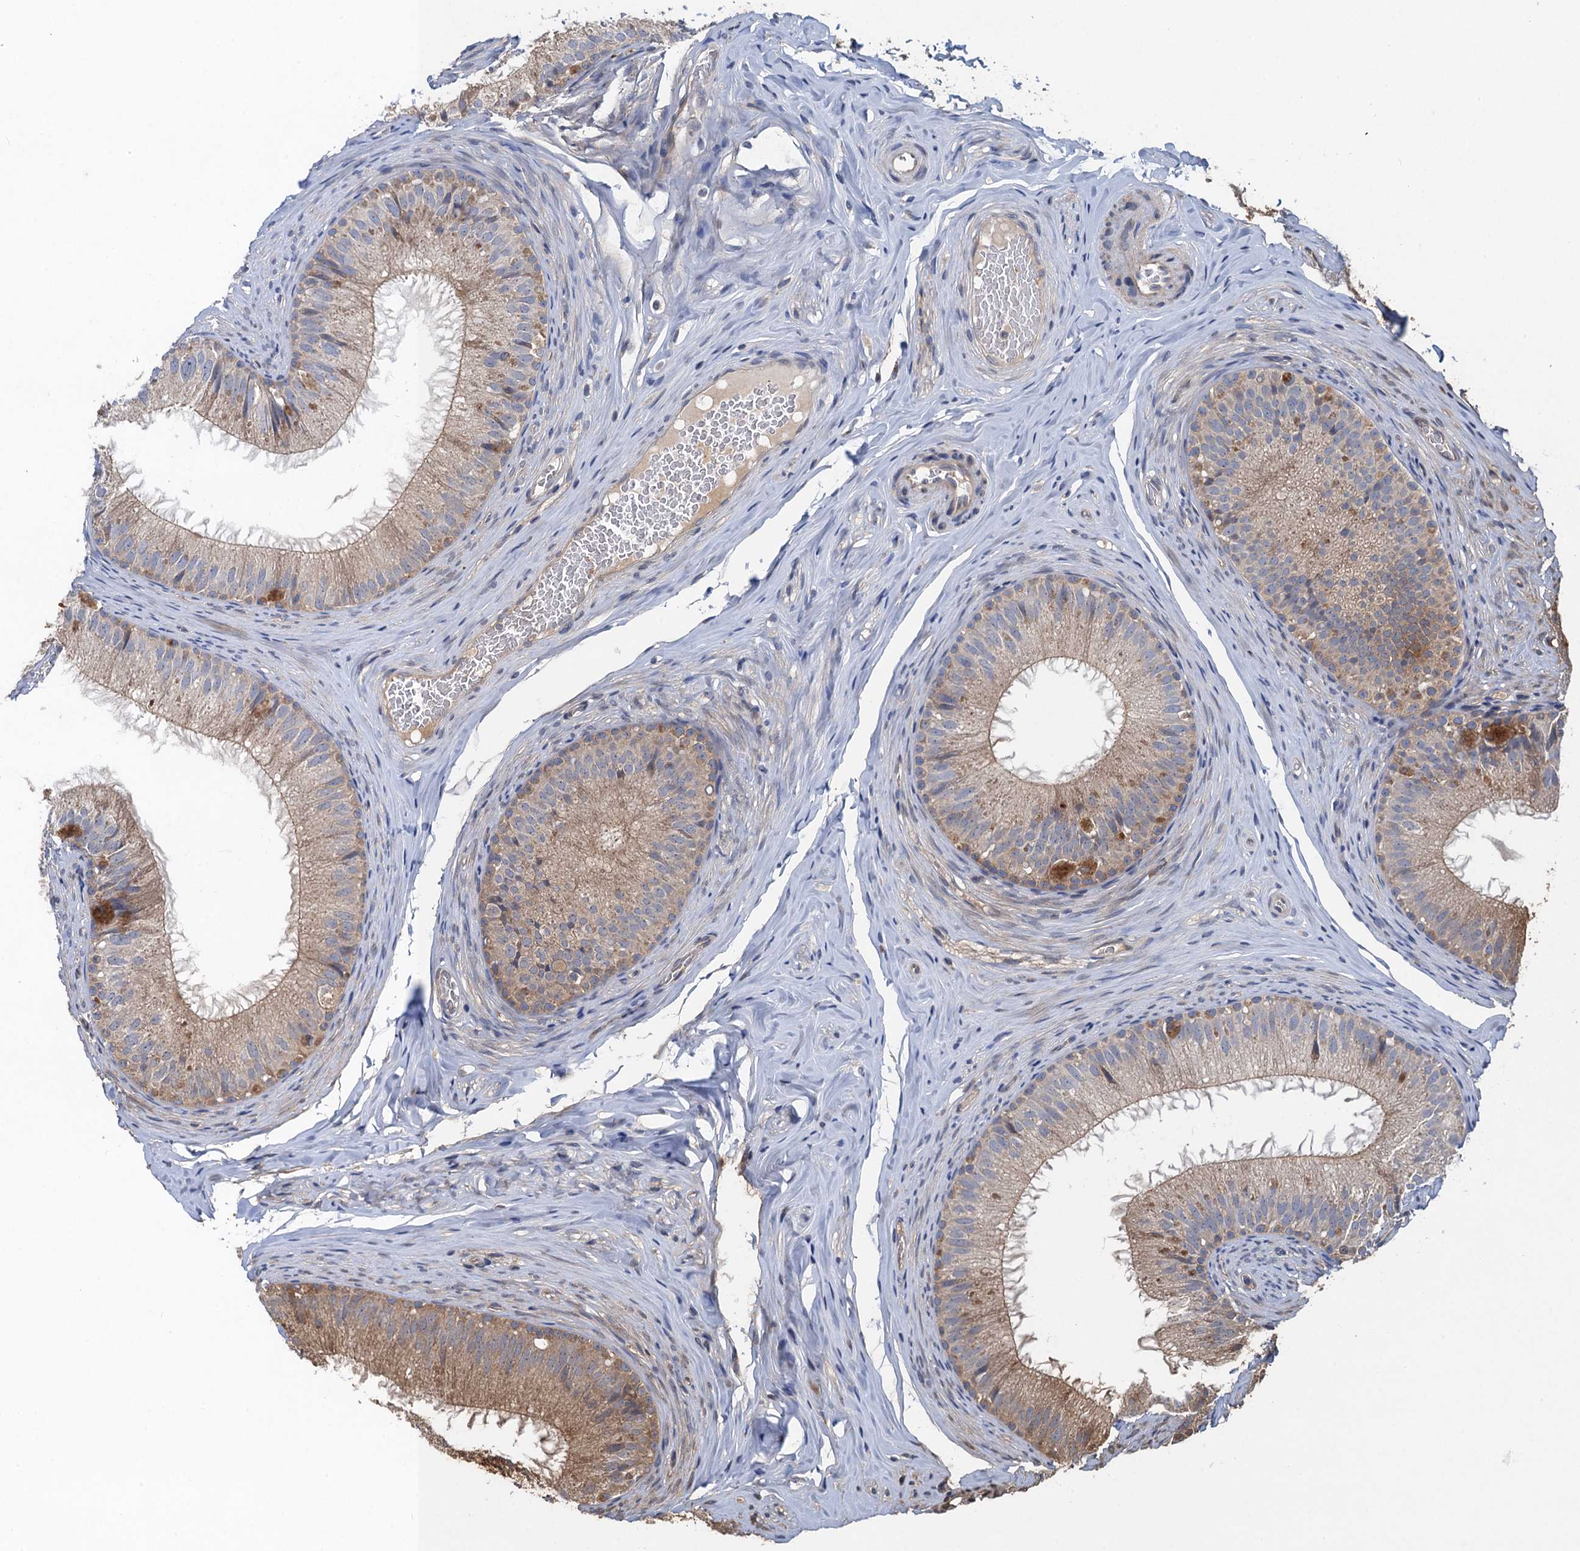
{"staining": {"intensity": "moderate", "quantity": ">75%", "location": "cytoplasmic/membranous"}, "tissue": "epididymis", "cell_type": "Glandular cells", "image_type": "normal", "snomed": [{"axis": "morphology", "description": "Normal tissue, NOS"}, {"axis": "topography", "description": "Epididymis"}], "caption": "Immunohistochemical staining of unremarkable human epididymis displays medium levels of moderate cytoplasmic/membranous staining in about >75% of glandular cells. (DAB (3,3'-diaminobenzidine) IHC, brown staining for protein, blue staining for nuclei).", "gene": "SNAP29", "patient": {"sex": "male", "age": 34}}